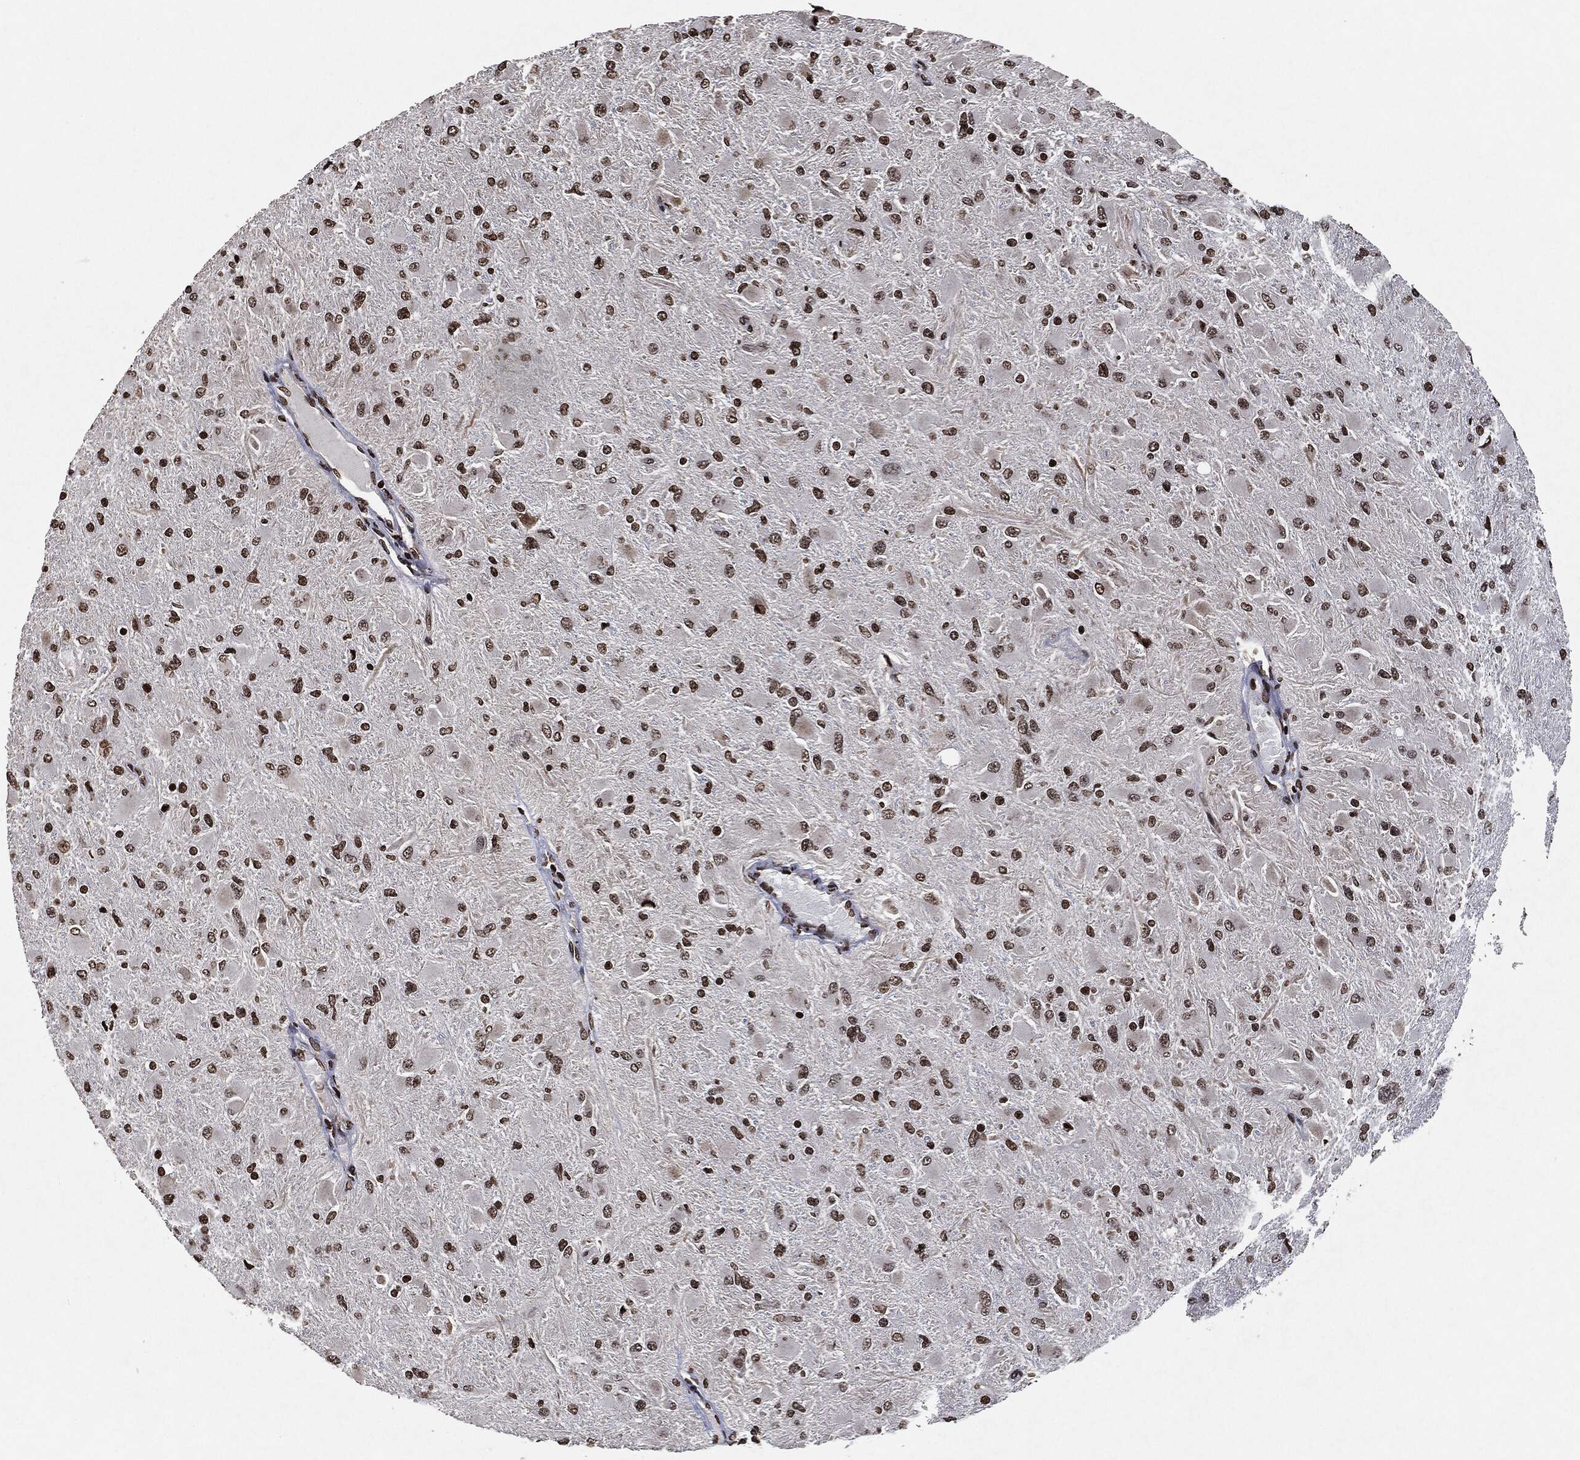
{"staining": {"intensity": "strong", "quantity": ">75%", "location": "nuclear"}, "tissue": "glioma", "cell_type": "Tumor cells", "image_type": "cancer", "snomed": [{"axis": "morphology", "description": "Glioma, malignant, High grade"}, {"axis": "topography", "description": "Cerebral cortex"}], "caption": "IHC micrograph of human malignant glioma (high-grade) stained for a protein (brown), which displays high levels of strong nuclear staining in approximately >75% of tumor cells.", "gene": "JUN", "patient": {"sex": "female", "age": 36}}